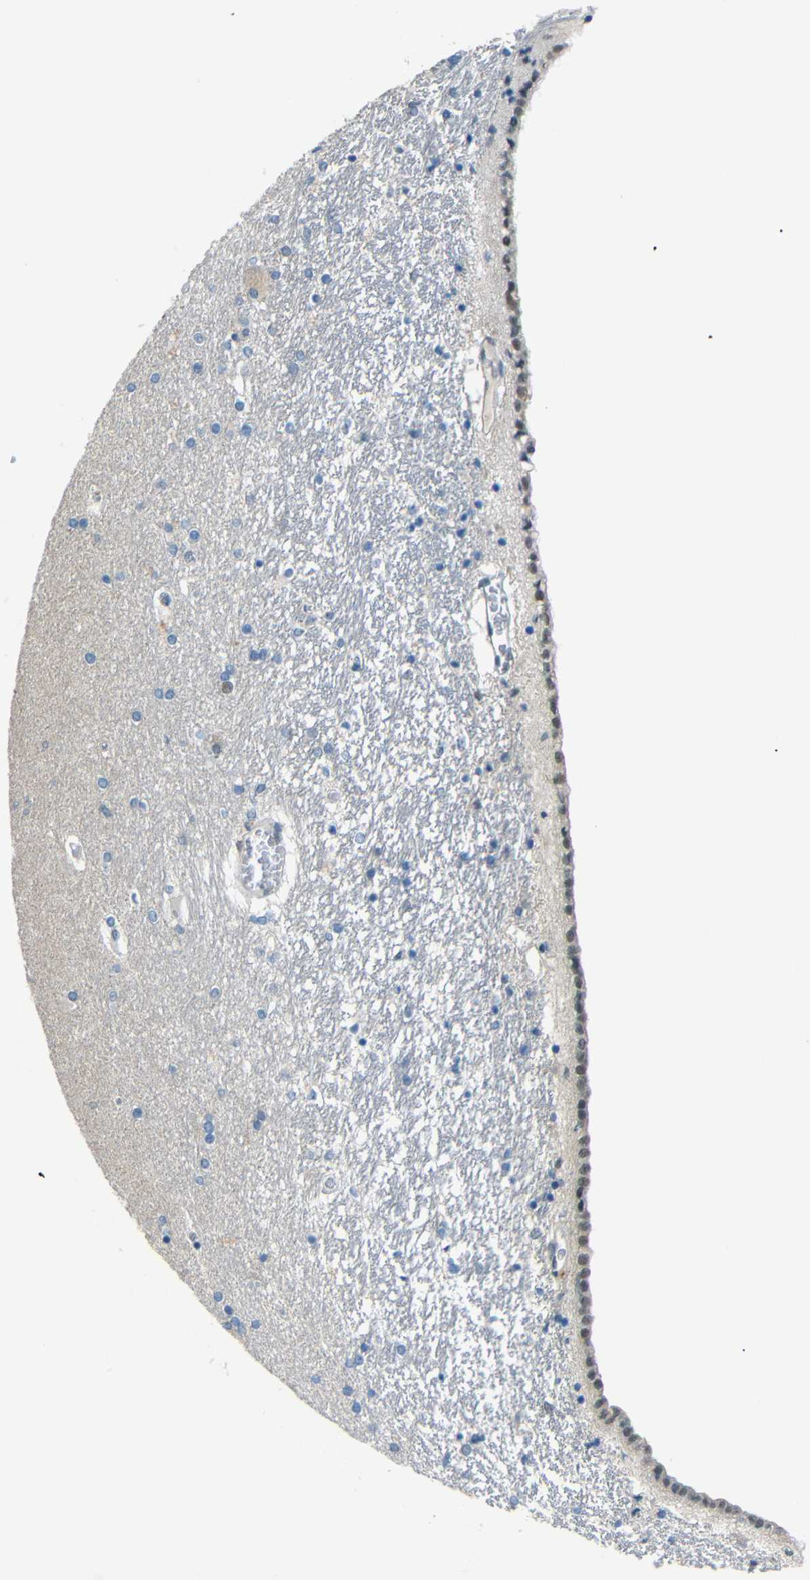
{"staining": {"intensity": "moderate", "quantity": "<25%", "location": "nuclear"}, "tissue": "hippocampus", "cell_type": "Glial cells", "image_type": "normal", "snomed": [{"axis": "morphology", "description": "Normal tissue, NOS"}, {"axis": "topography", "description": "Hippocampus"}], "caption": "High-power microscopy captured an IHC photomicrograph of benign hippocampus, revealing moderate nuclear expression in about <25% of glial cells.", "gene": "GPR158", "patient": {"sex": "female", "age": 54}}